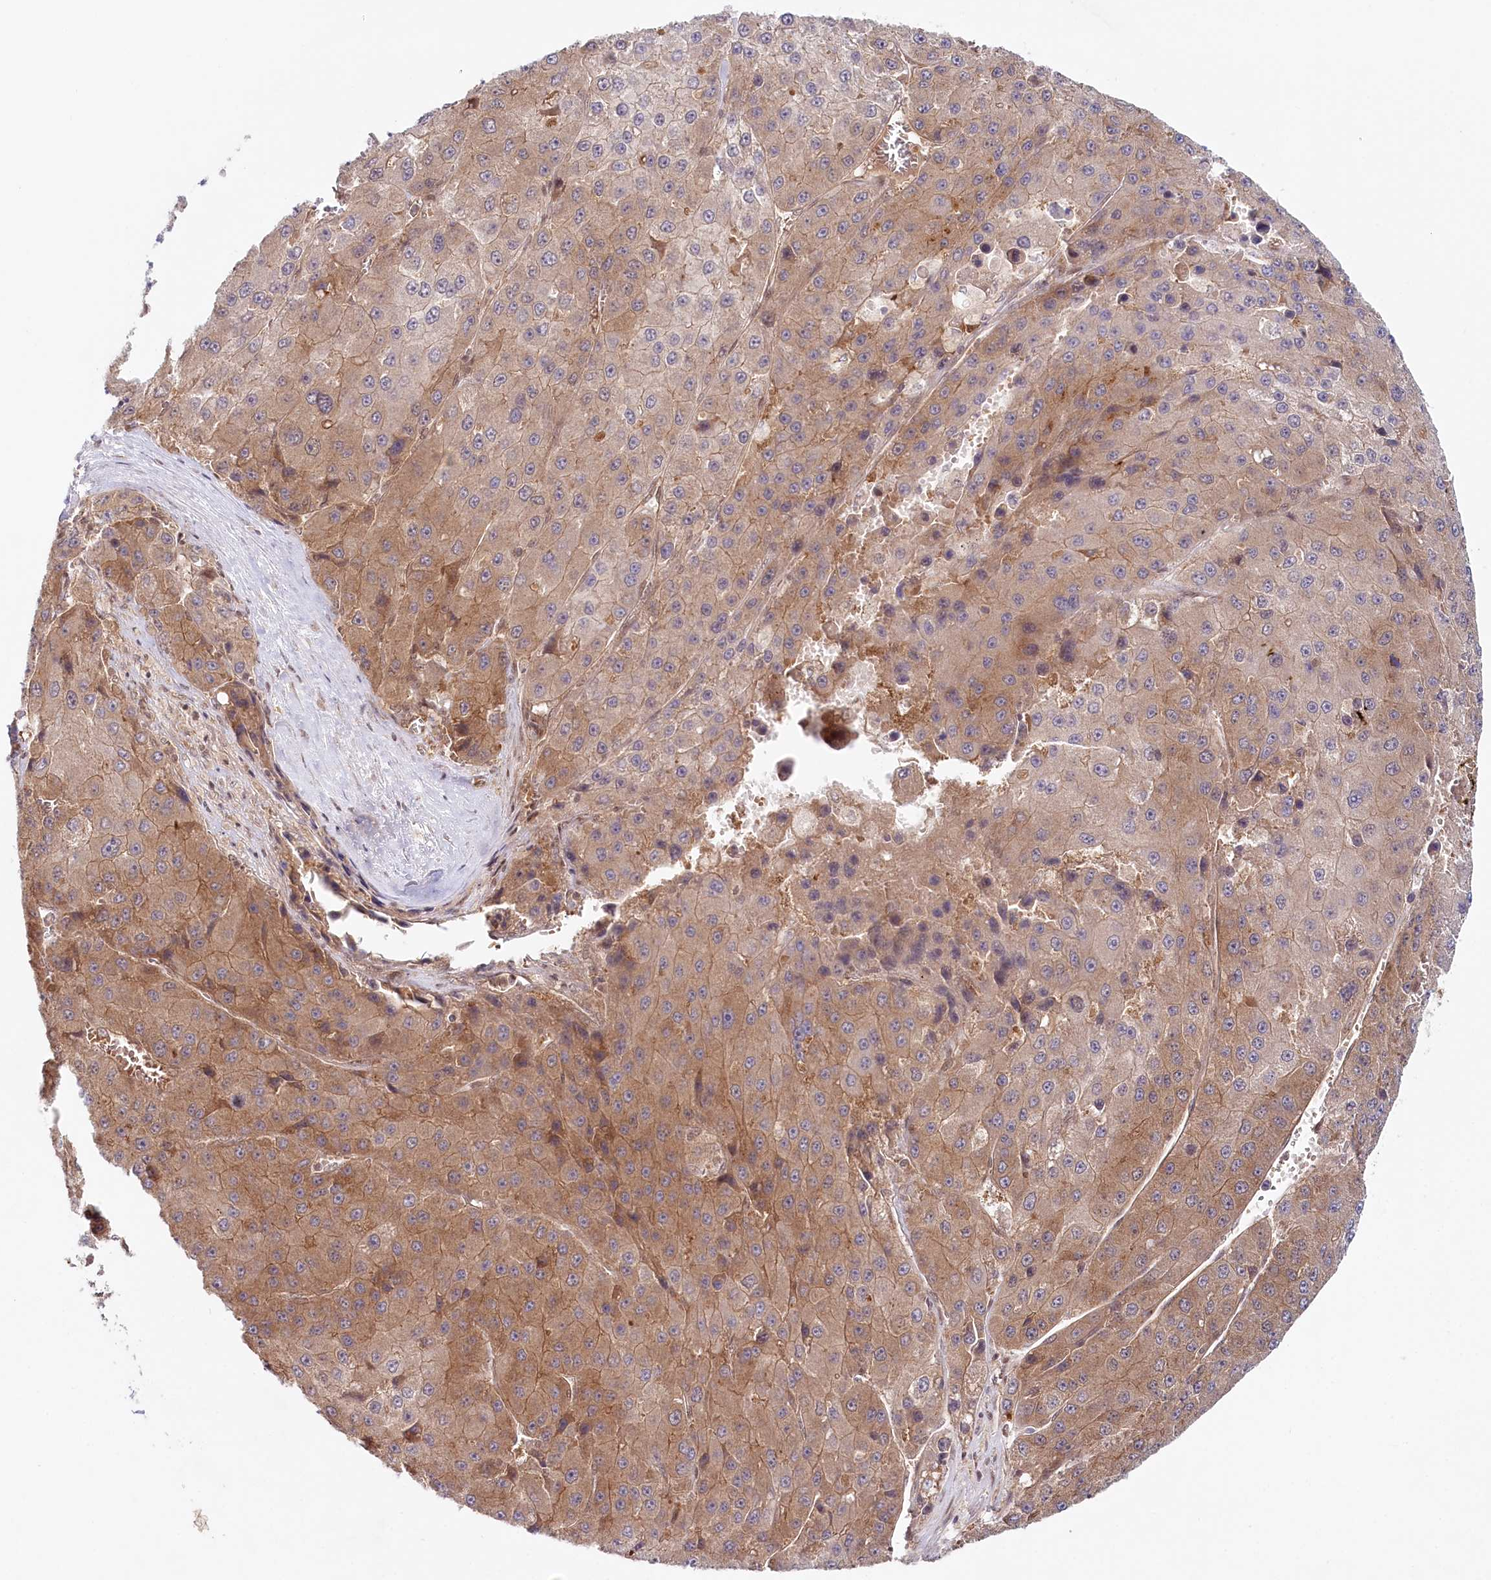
{"staining": {"intensity": "moderate", "quantity": "25%-75%", "location": "cytoplasmic/membranous"}, "tissue": "liver cancer", "cell_type": "Tumor cells", "image_type": "cancer", "snomed": [{"axis": "morphology", "description": "Carcinoma, Hepatocellular, NOS"}, {"axis": "topography", "description": "Liver"}], "caption": "Protein expression analysis of human liver cancer reveals moderate cytoplasmic/membranous expression in about 25%-75% of tumor cells.", "gene": "CCDC65", "patient": {"sex": "female", "age": 73}}